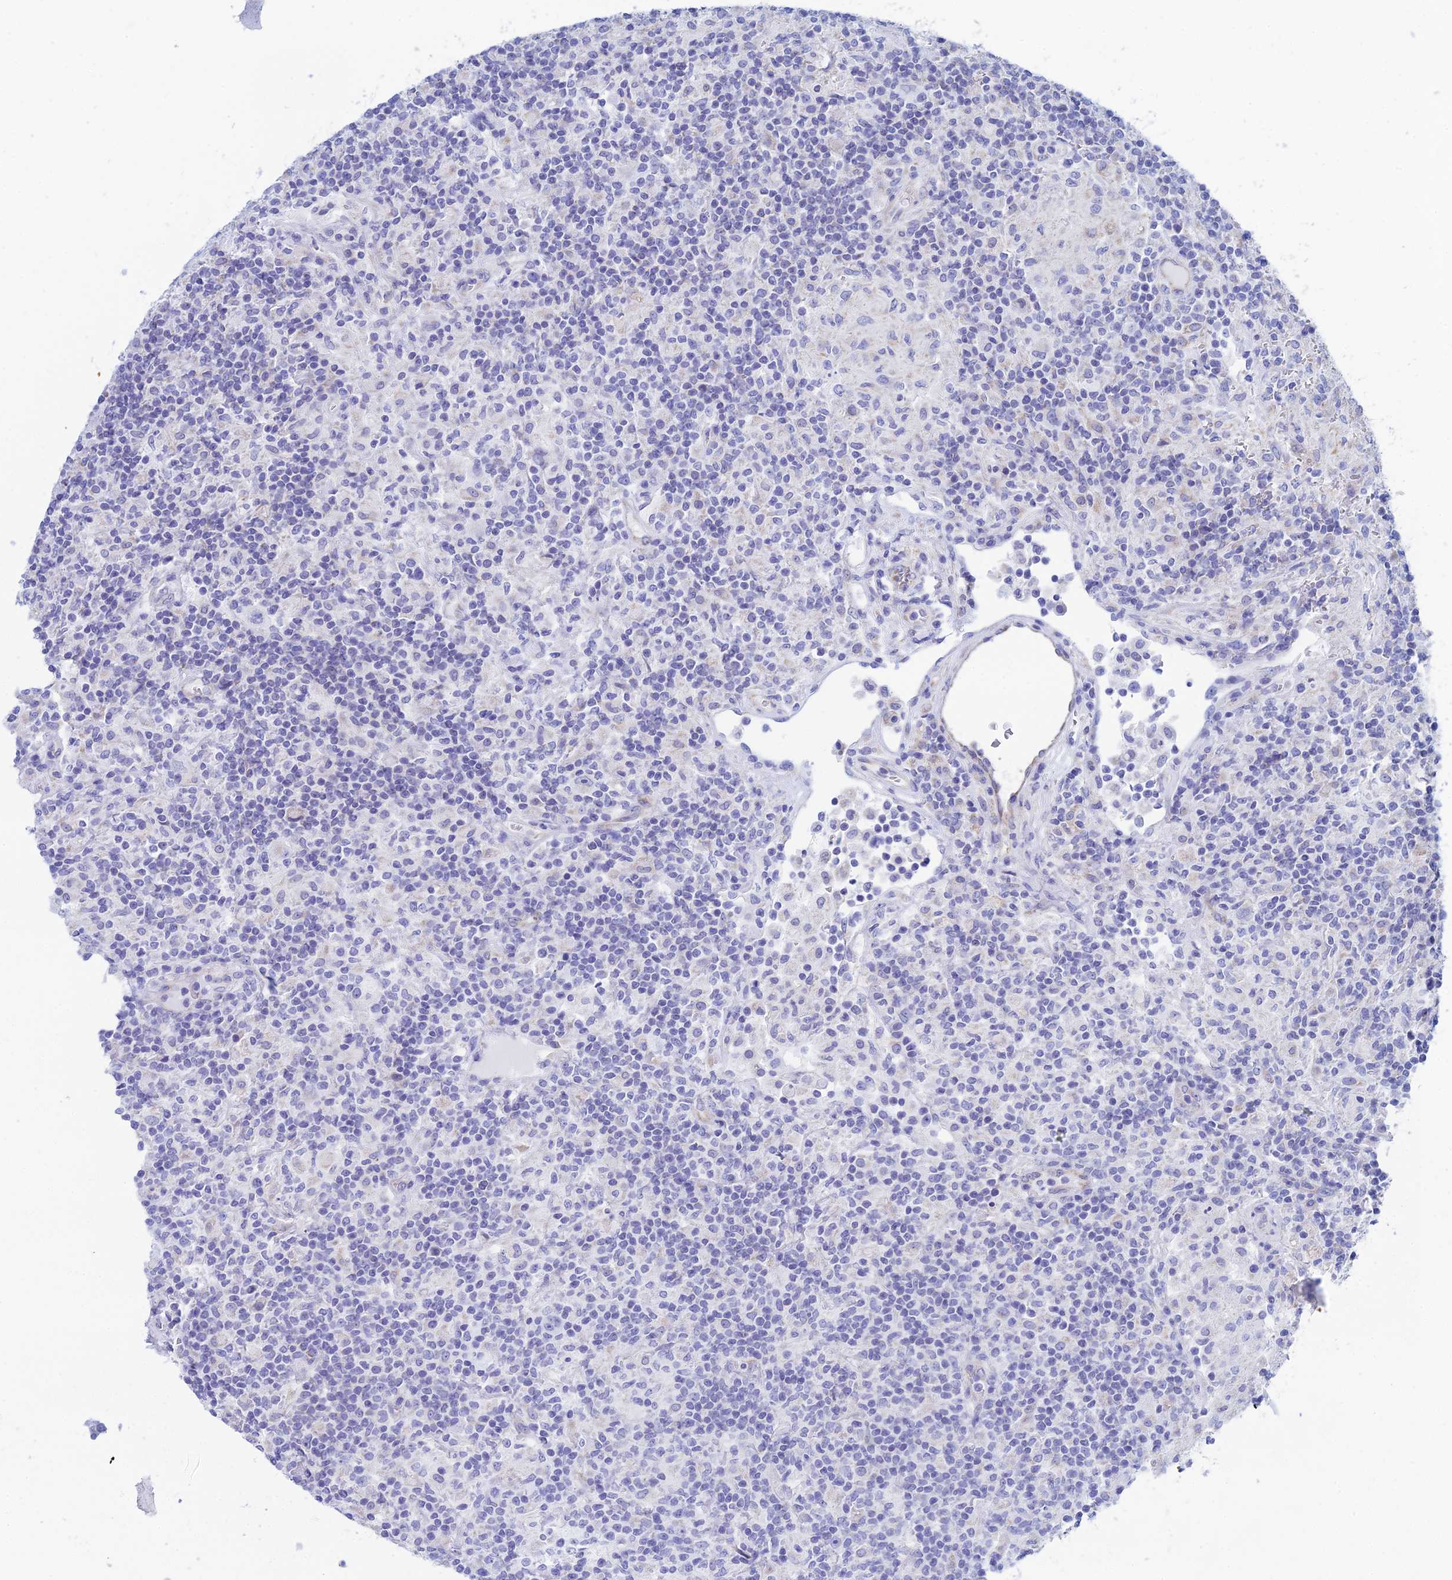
{"staining": {"intensity": "negative", "quantity": "none", "location": "none"}, "tissue": "lymphoma", "cell_type": "Tumor cells", "image_type": "cancer", "snomed": [{"axis": "morphology", "description": "Hodgkin's disease, NOS"}, {"axis": "topography", "description": "Lymph node"}], "caption": "Protein analysis of lymphoma reveals no significant positivity in tumor cells.", "gene": "CFAP210", "patient": {"sex": "male", "age": 70}}